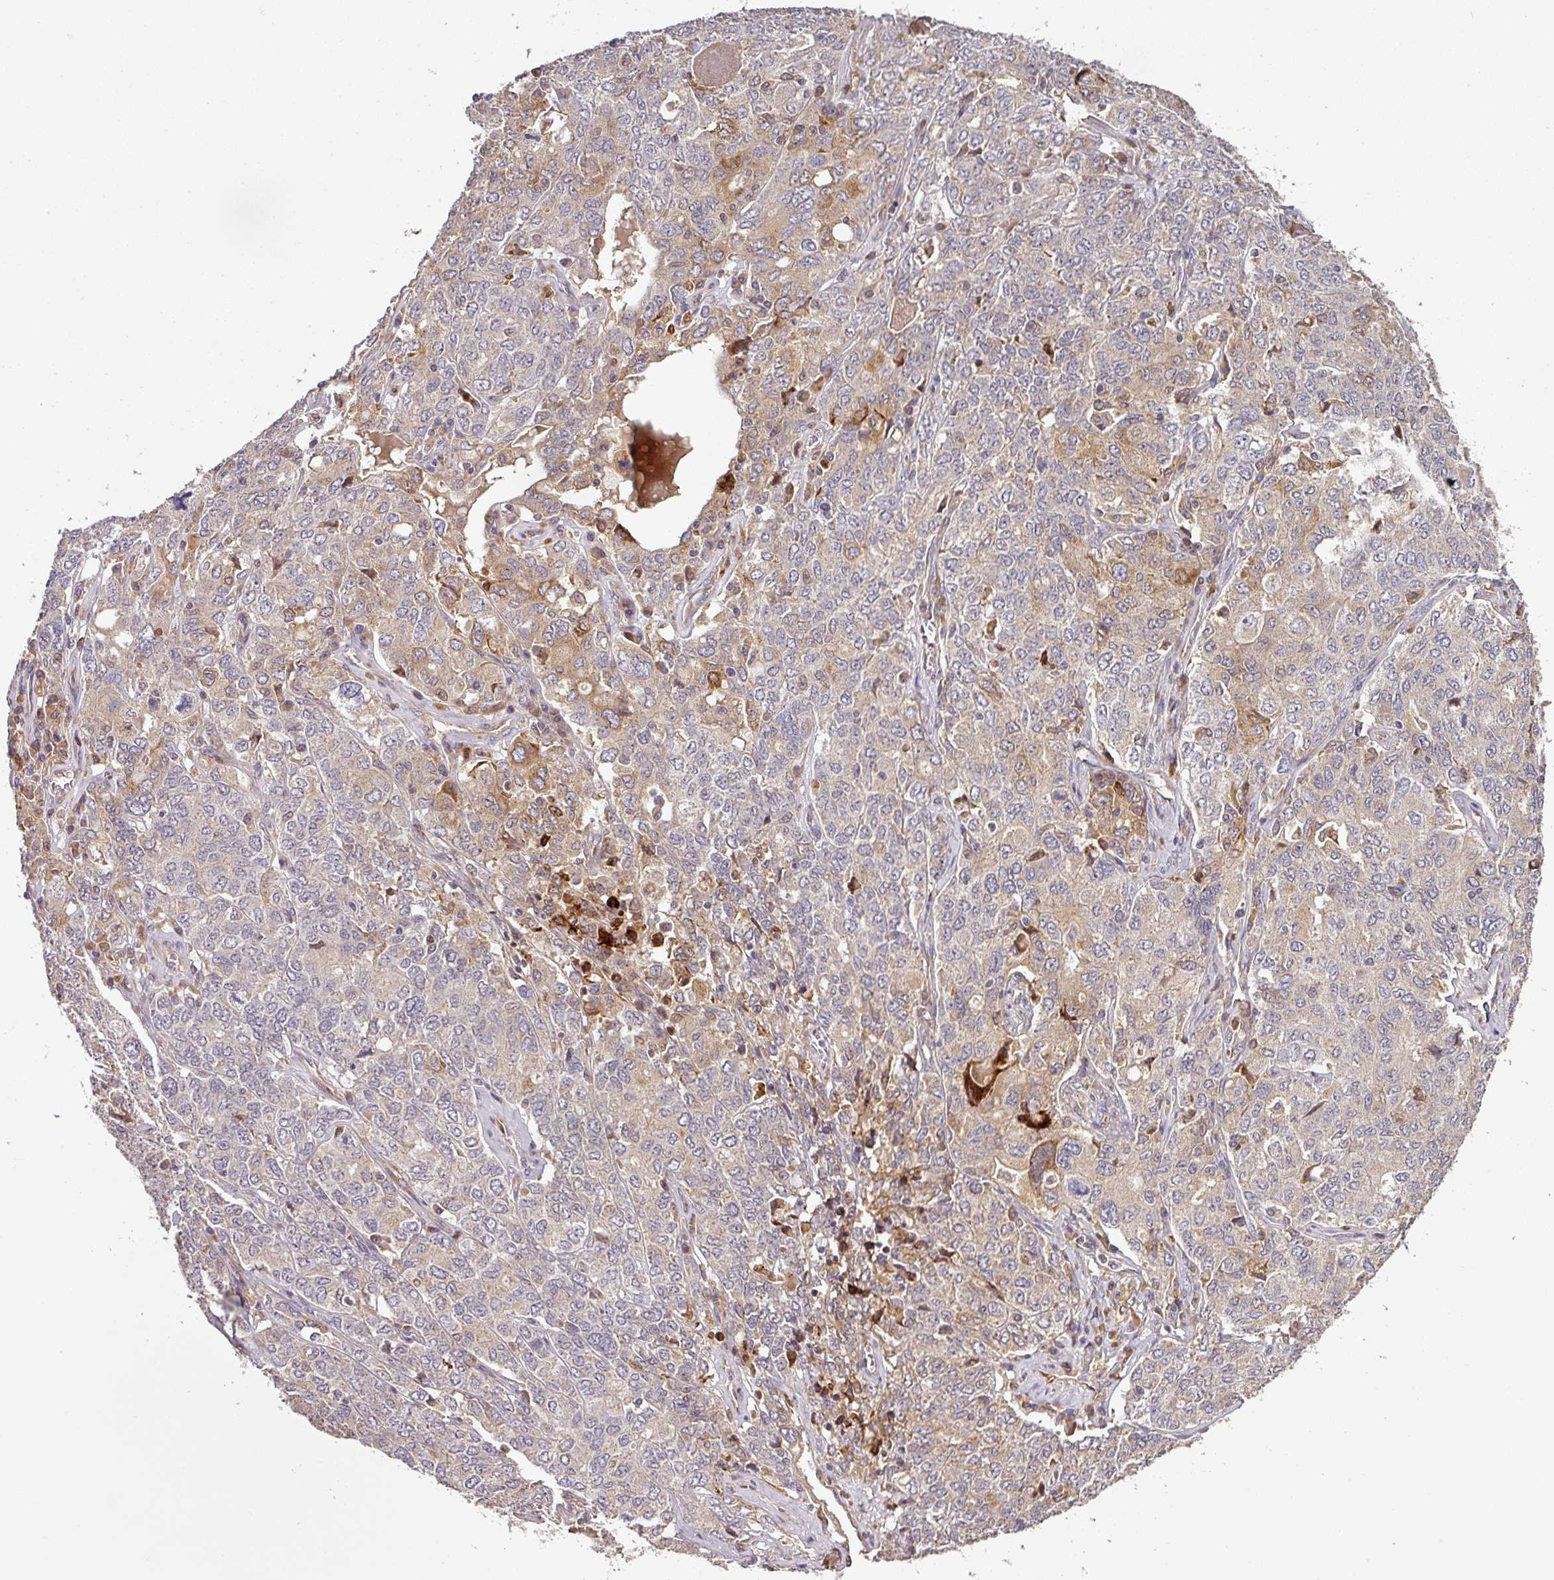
{"staining": {"intensity": "moderate", "quantity": "<25%", "location": "cytoplasmic/membranous"}, "tissue": "ovarian cancer", "cell_type": "Tumor cells", "image_type": "cancer", "snomed": [{"axis": "morphology", "description": "Carcinoma, endometroid"}, {"axis": "topography", "description": "Ovary"}], "caption": "Human ovarian endometroid carcinoma stained with a brown dye exhibits moderate cytoplasmic/membranous positive positivity in about <25% of tumor cells.", "gene": "SPCS3", "patient": {"sex": "female", "age": 62}}